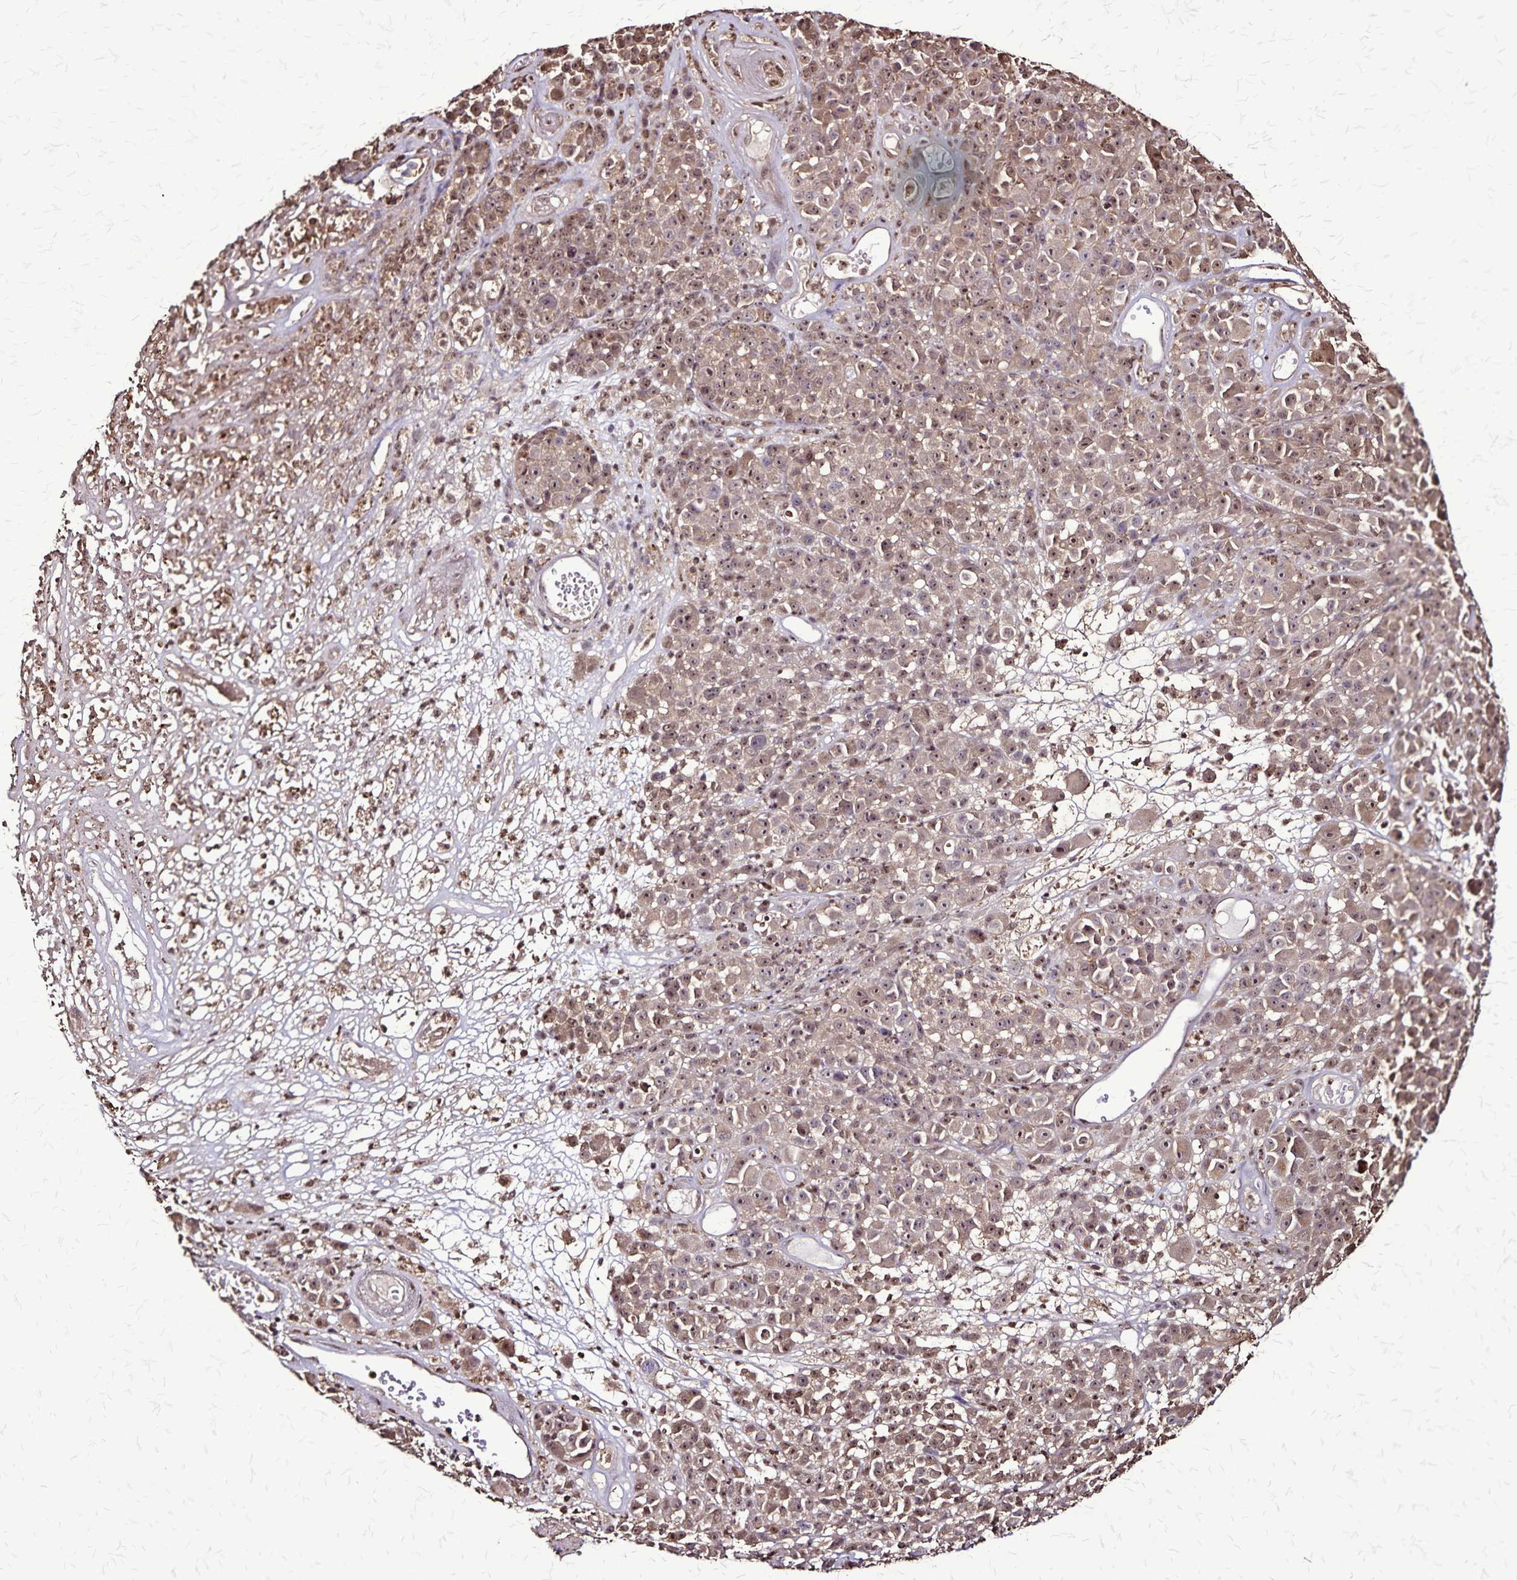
{"staining": {"intensity": "moderate", "quantity": ">75%", "location": "cytoplasmic/membranous,nuclear"}, "tissue": "melanoma", "cell_type": "Tumor cells", "image_type": "cancer", "snomed": [{"axis": "morphology", "description": "Malignant melanoma, NOS"}, {"axis": "topography", "description": "Skin"}, {"axis": "topography", "description": "Skin of back"}], "caption": "DAB immunohistochemical staining of human malignant melanoma reveals moderate cytoplasmic/membranous and nuclear protein positivity in approximately >75% of tumor cells. (Stains: DAB (3,3'-diaminobenzidine) in brown, nuclei in blue, Microscopy: brightfield microscopy at high magnification).", "gene": "CHMP1B", "patient": {"sex": "male", "age": 91}}